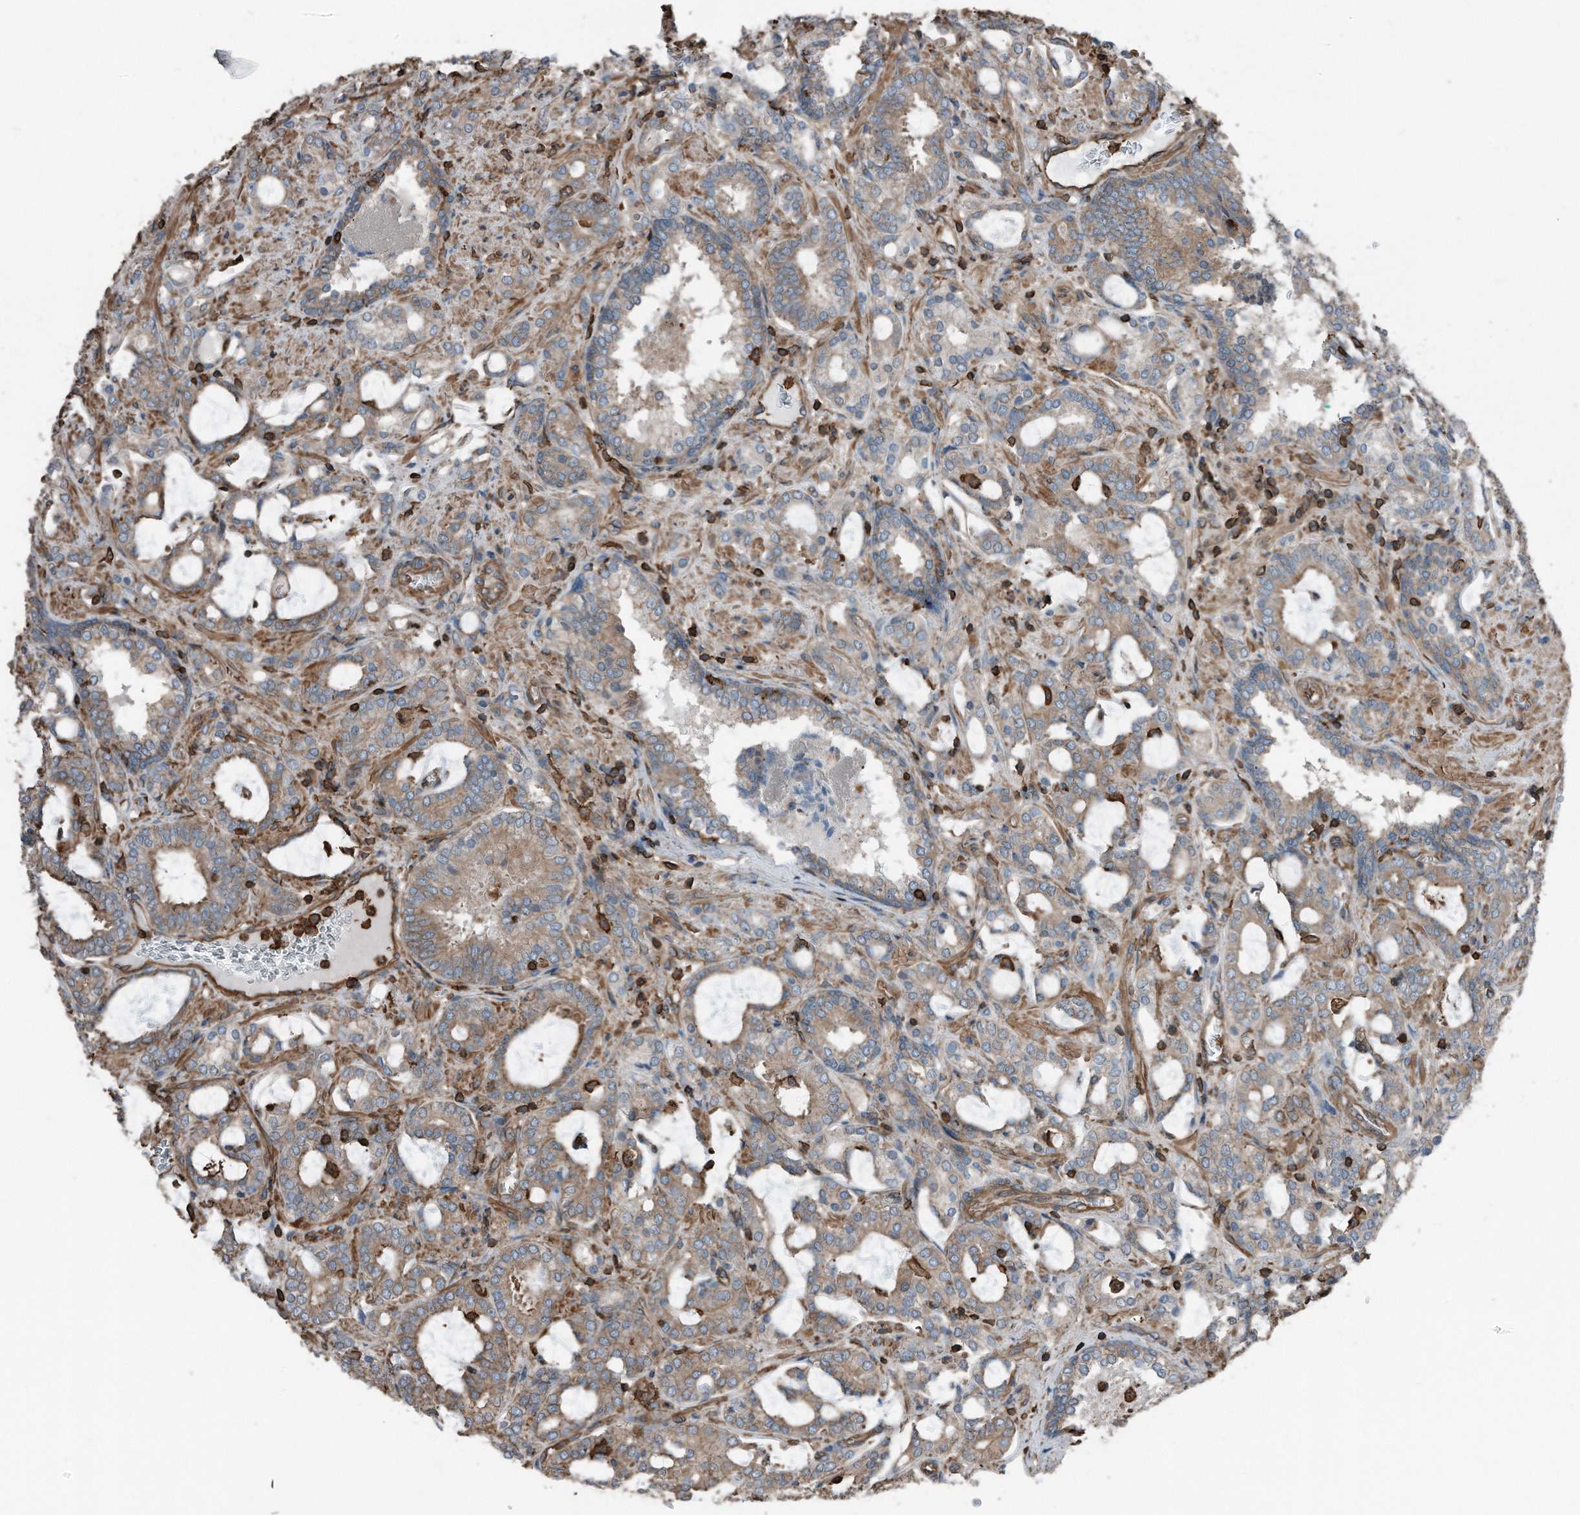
{"staining": {"intensity": "moderate", "quantity": ">75%", "location": "cytoplasmic/membranous"}, "tissue": "prostate cancer", "cell_type": "Tumor cells", "image_type": "cancer", "snomed": [{"axis": "morphology", "description": "Adenocarcinoma, High grade"}, {"axis": "topography", "description": "Prostate and seminal vesicle, NOS"}], "caption": "Prostate adenocarcinoma (high-grade) stained for a protein demonstrates moderate cytoplasmic/membranous positivity in tumor cells.", "gene": "RSPO3", "patient": {"sex": "male", "age": 67}}